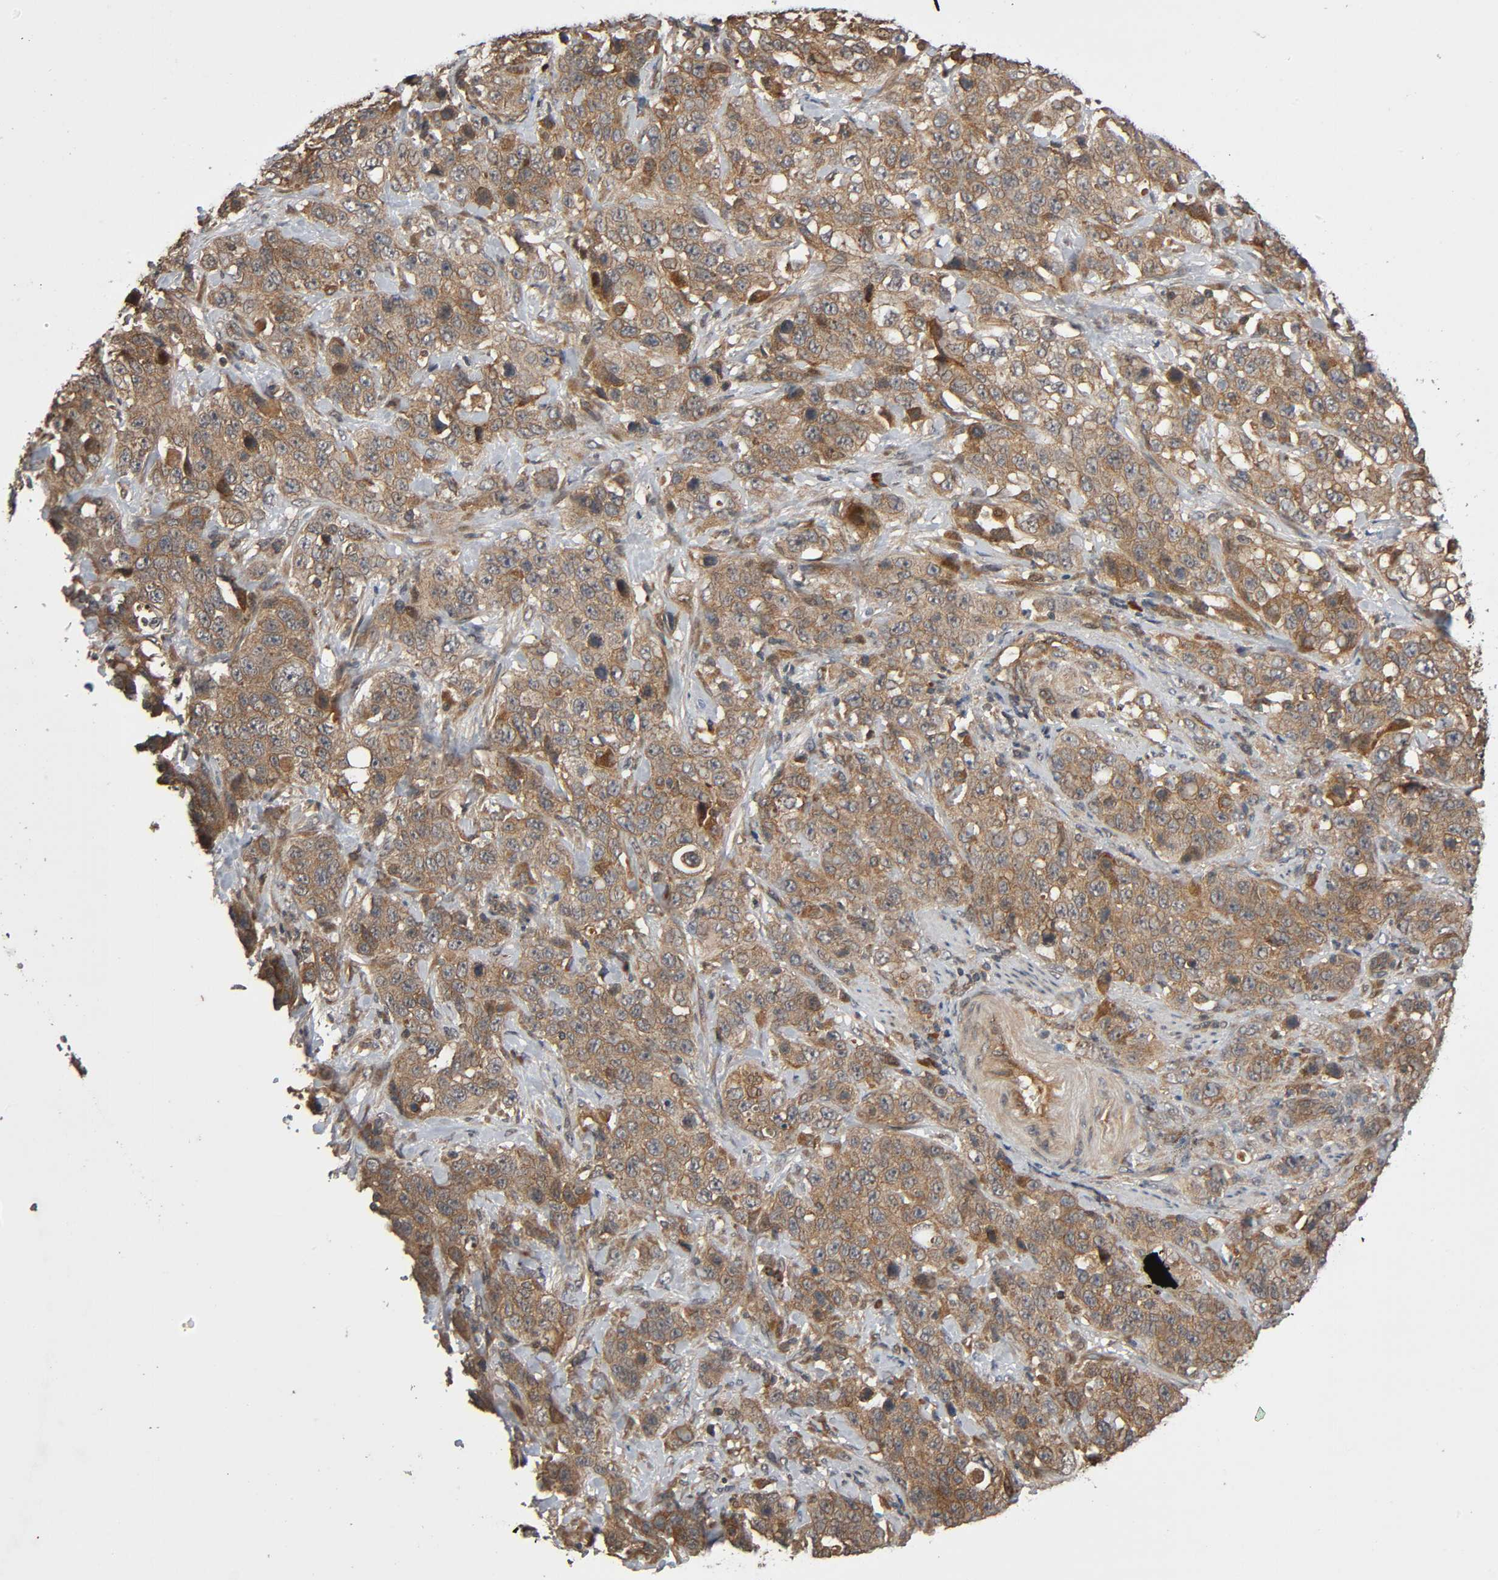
{"staining": {"intensity": "moderate", "quantity": ">75%", "location": "cytoplasmic/membranous"}, "tissue": "stomach cancer", "cell_type": "Tumor cells", "image_type": "cancer", "snomed": [{"axis": "morphology", "description": "Normal tissue, NOS"}, {"axis": "morphology", "description": "Adenocarcinoma, NOS"}, {"axis": "topography", "description": "Stomach"}], "caption": "Immunohistochemistry (IHC) image of neoplastic tissue: human stomach adenocarcinoma stained using immunohistochemistry (IHC) exhibits medium levels of moderate protein expression localized specifically in the cytoplasmic/membranous of tumor cells, appearing as a cytoplasmic/membranous brown color.", "gene": "MAP3K8", "patient": {"sex": "male", "age": 48}}